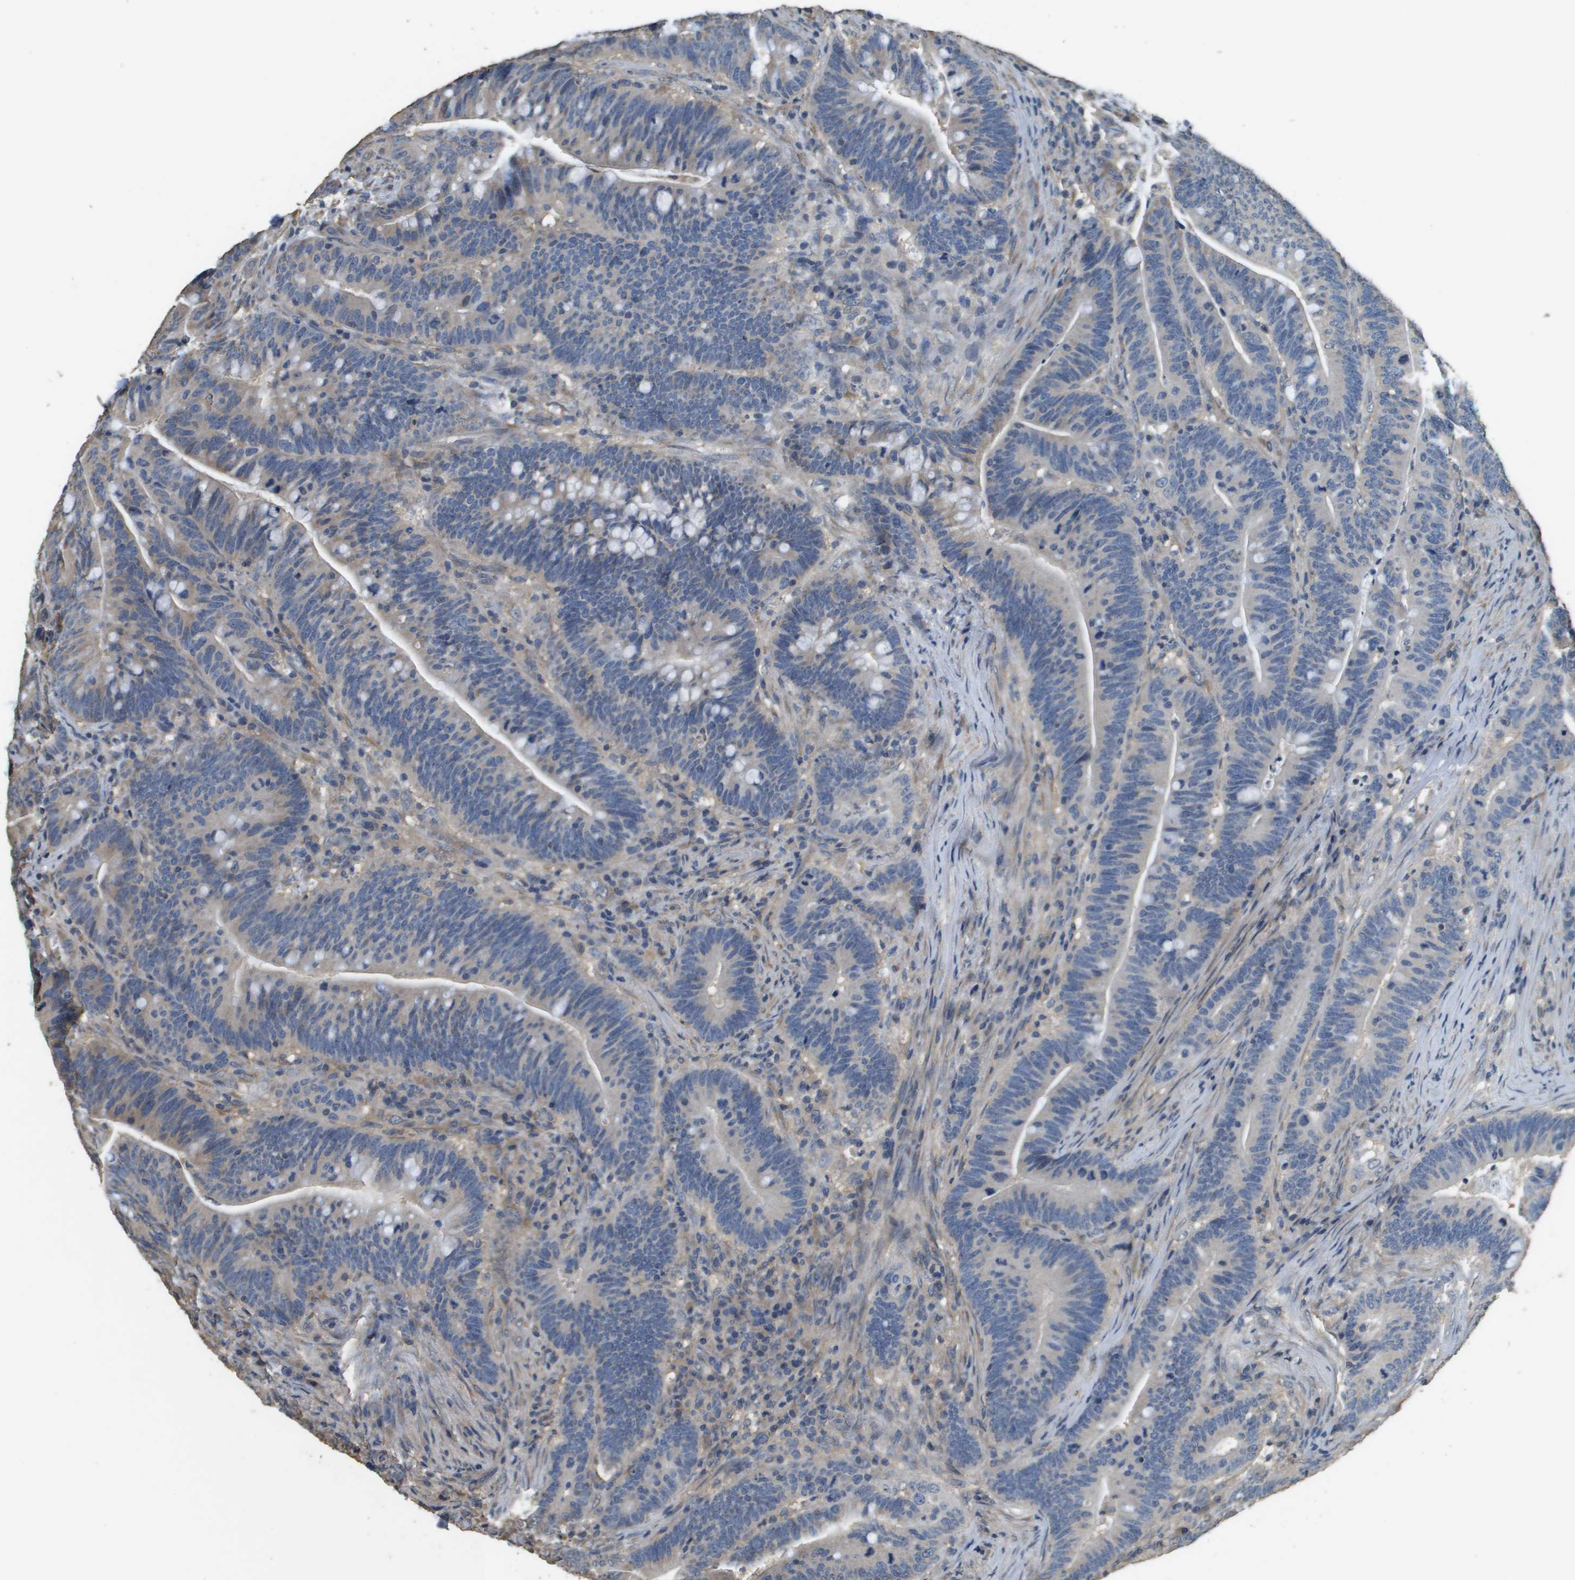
{"staining": {"intensity": "negative", "quantity": "none", "location": "none"}, "tissue": "colorectal cancer", "cell_type": "Tumor cells", "image_type": "cancer", "snomed": [{"axis": "morphology", "description": "Normal tissue, NOS"}, {"axis": "morphology", "description": "Adenocarcinoma, NOS"}, {"axis": "topography", "description": "Colon"}], "caption": "Colorectal cancer was stained to show a protein in brown. There is no significant positivity in tumor cells.", "gene": "RAB6B", "patient": {"sex": "female", "age": 66}}